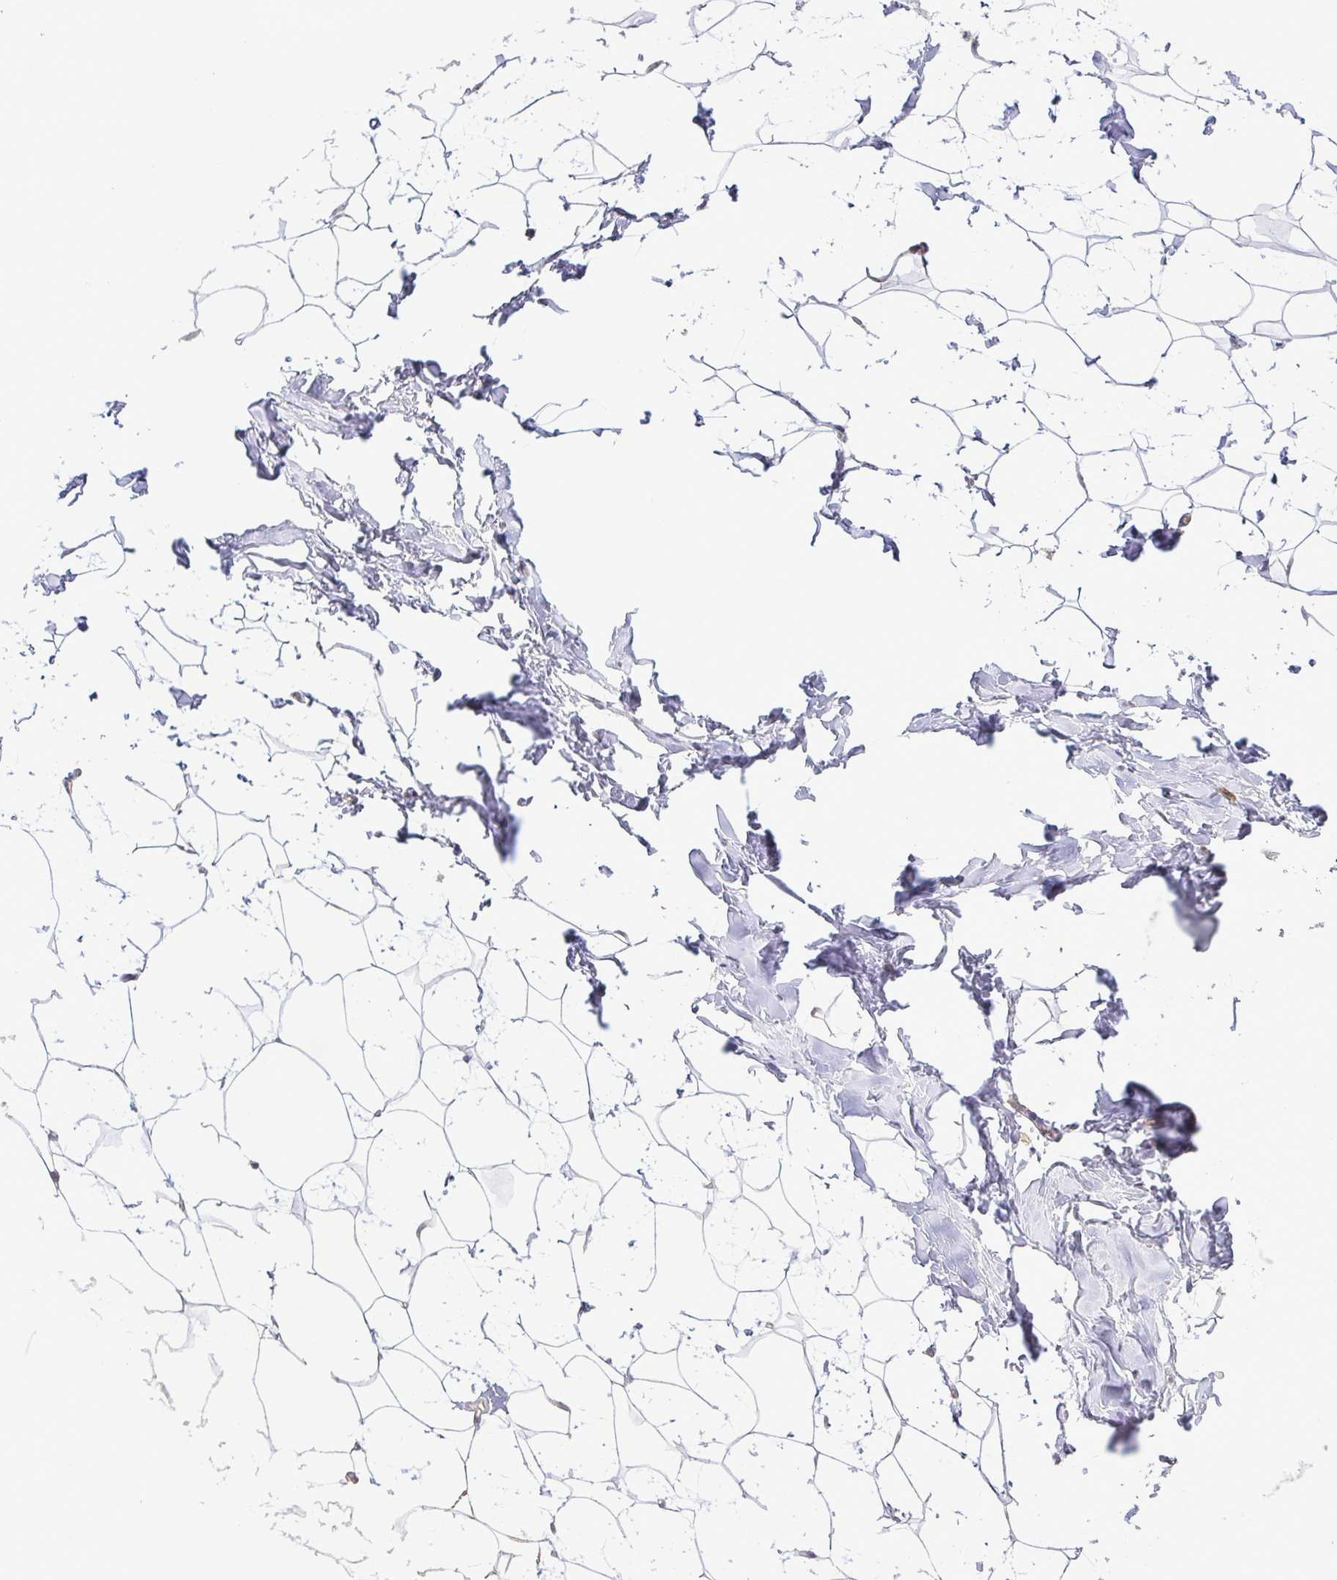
{"staining": {"intensity": "negative", "quantity": "none", "location": "none"}, "tissue": "breast", "cell_type": "Adipocytes", "image_type": "normal", "snomed": [{"axis": "morphology", "description": "Normal tissue, NOS"}, {"axis": "topography", "description": "Breast"}], "caption": "A histopathology image of breast stained for a protein displays no brown staining in adipocytes. The staining is performed using DAB (3,3'-diaminobenzidine) brown chromogen with nuclei counter-stained in using hematoxylin.", "gene": "RSL24D1", "patient": {"sex": "female", "age": 32}}